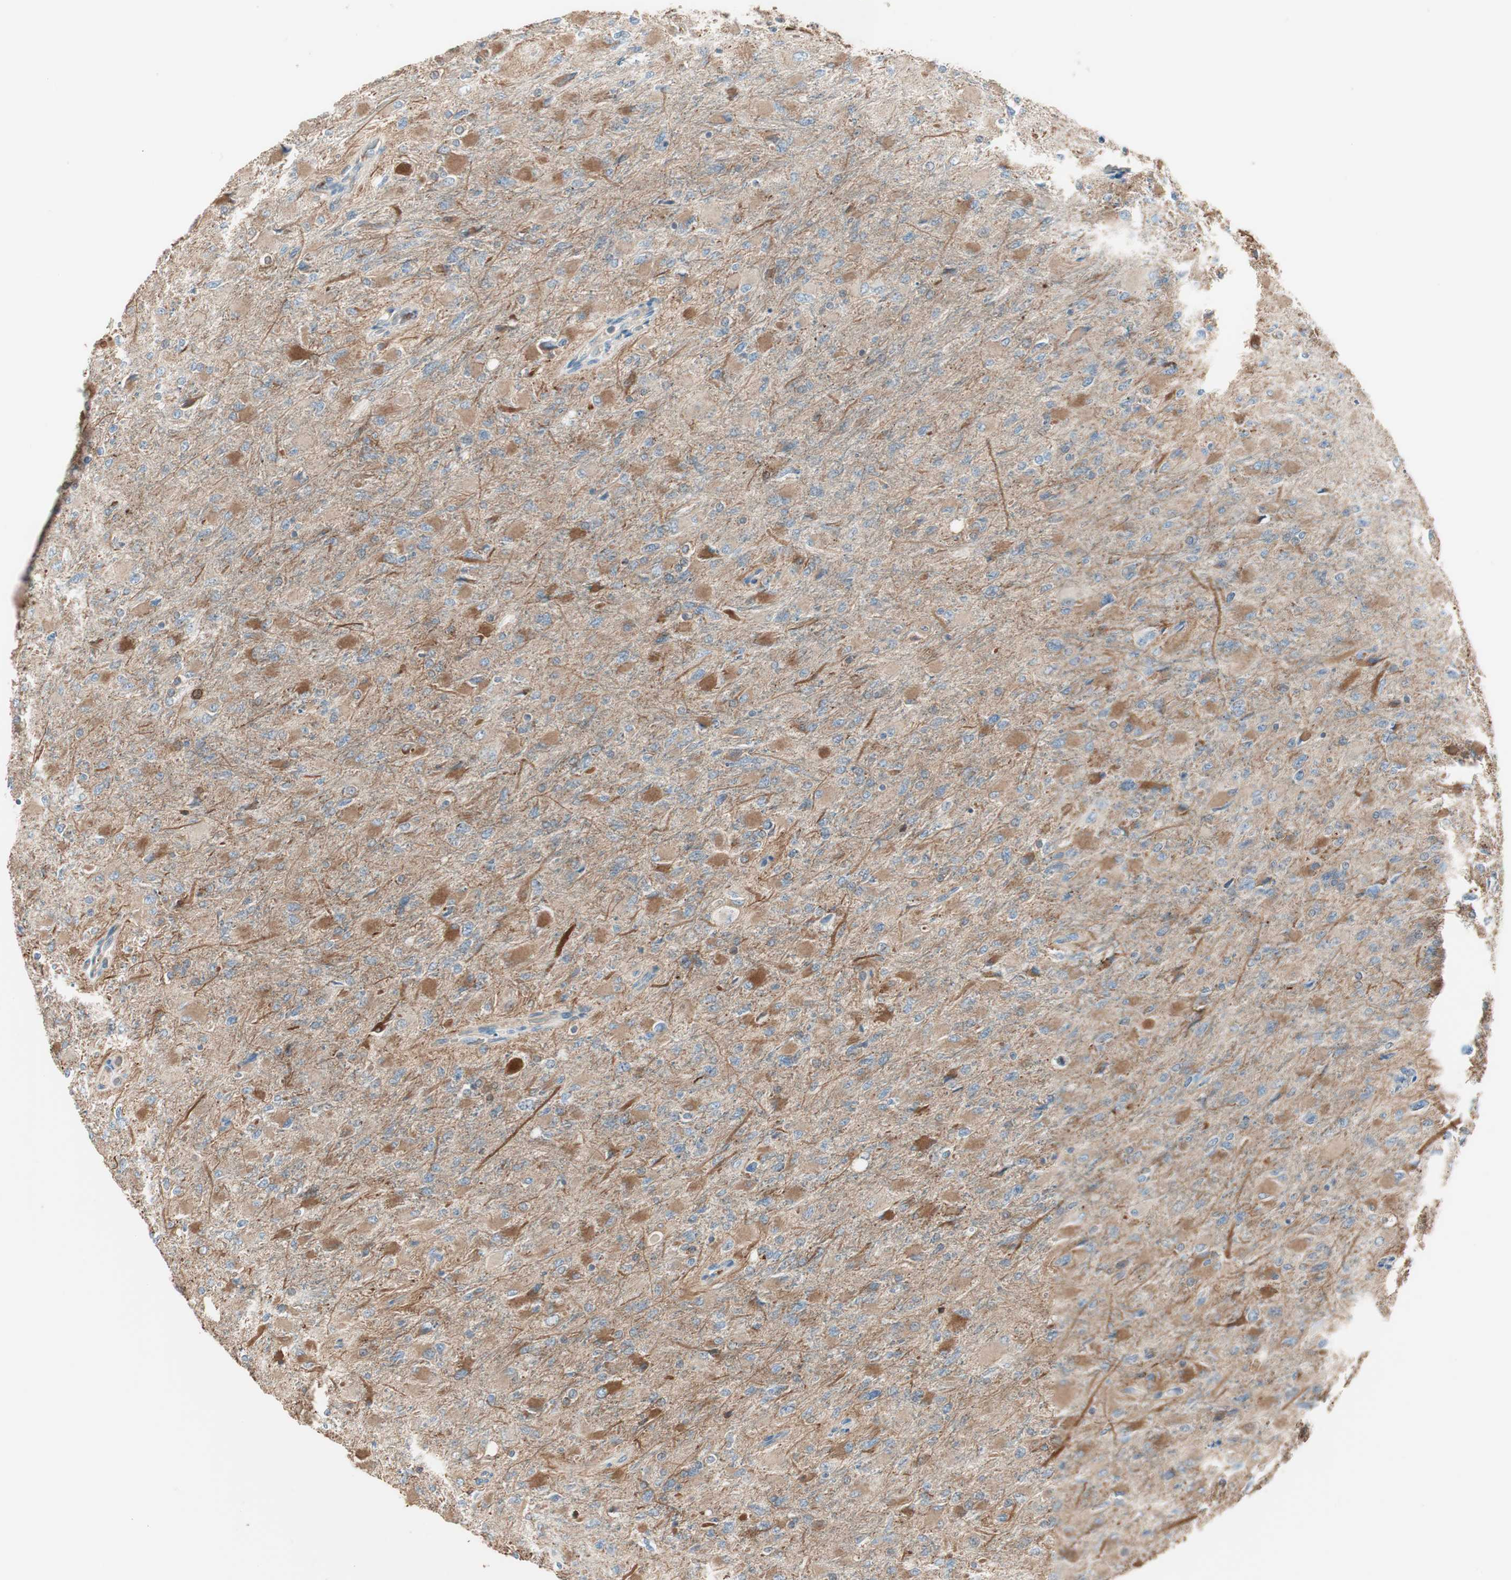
{"staining": {"intensity": "moderate", "quantity": ">75%", "location": "cytoplasmic/membranous"}, "tissue": "glioma", "cell_type": "Tumor cells", "image_type": "cancer", "snomed": [{"axis": "morphology", "description": "Glioma, malignant, High grade"}, {"axis": "topography", "description": "Cerebral cortex"}], "caption": "DAB (3,3'-diaminobenzidine) immunohistochemical staining of glioma shows moderate cytoplasmic/membranous protein staining in approximately >75% of tumor cells.", "gene": "SRCIN1", "patient": {"sex": "female", "age": 36}}